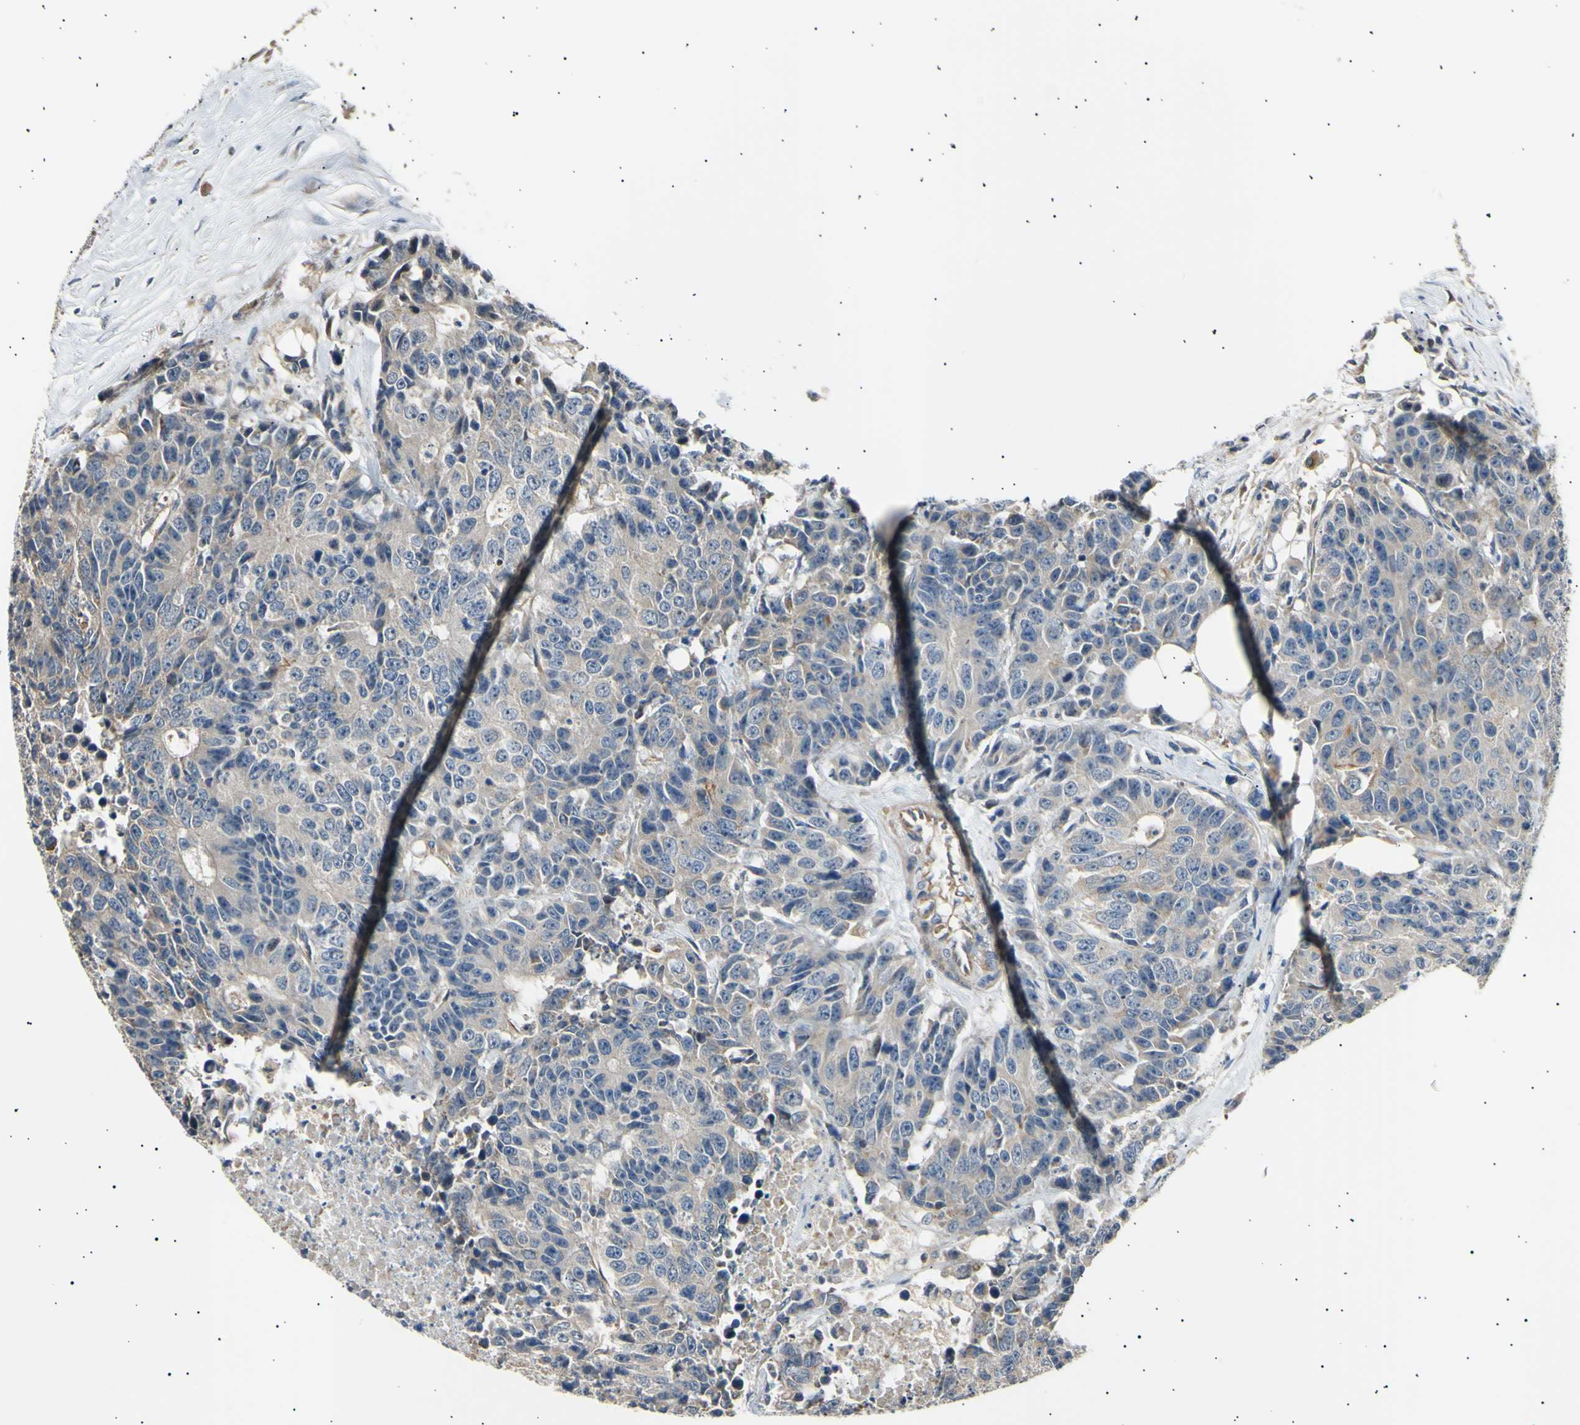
{"staining": {"intensity": "weak", "quantity": ">75%", "location": "cytoplasmic/membranous"}, "tissue": "colorectal cancer", "cell_type": "Tumor cells", "image_type": "cancer", "snomed": [{"axis": "morphology", "description": "Adenocarcinoma, NOS"}, {"axis": "topography", "description": "Colon"}], "caption": "This histopathology image displays colorectal cancer stained with IHC to label a protein in brown. The cytoplasmic/membranous of tumor cells show weak positivity for the protein. Nuclei are counter-stained blue.", "gene": "ITGA6", "patient": {"sex": "female", "age": 86}}